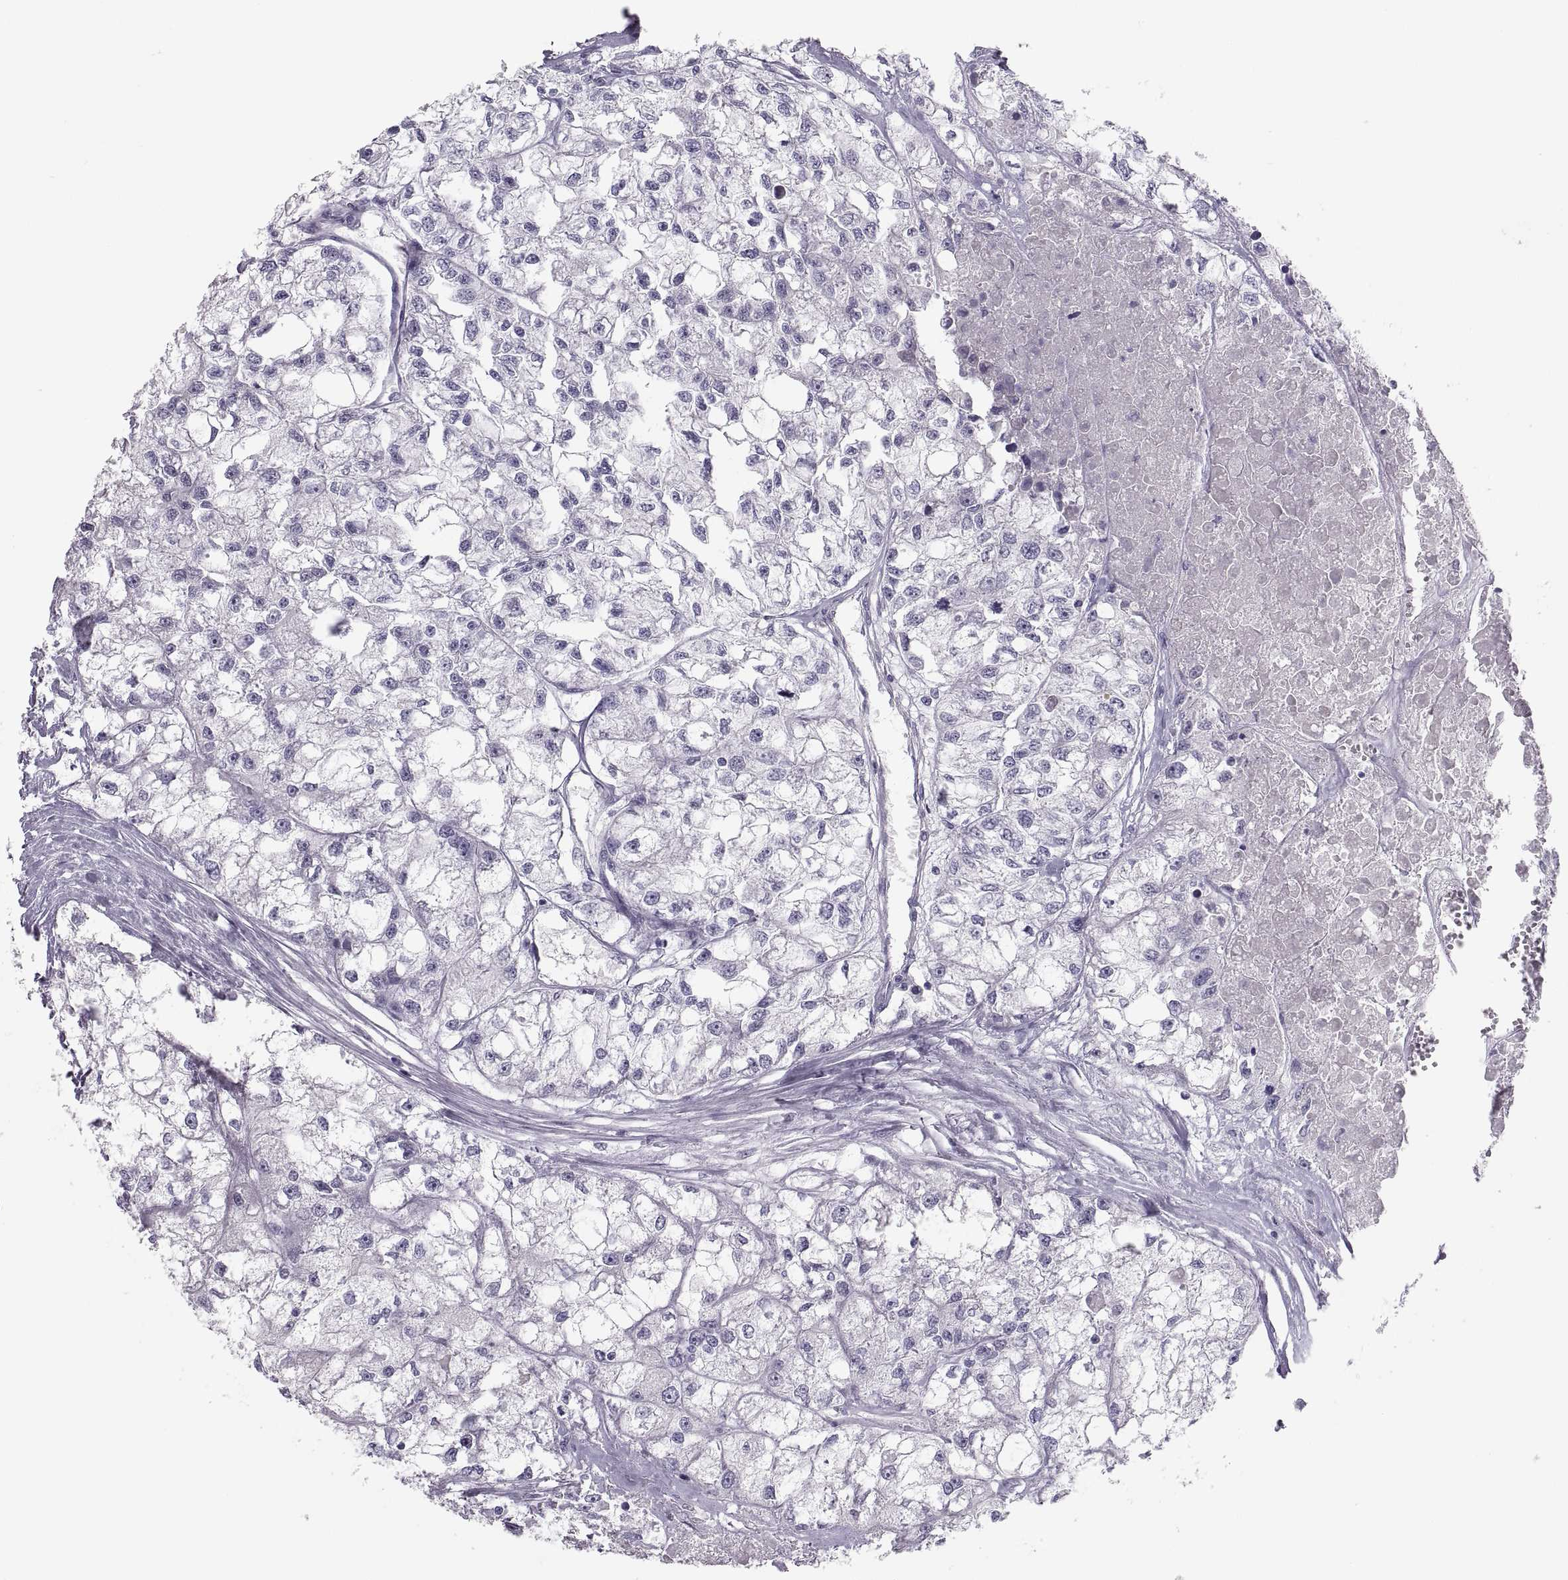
{"staining": {"intensity": "negative", "quantity": "none", "location": "none"}, "tissue": "renal cancer", "cell_type": "Tumor cells", "image_type": "cancer", "snomed": [{"axis": "morphology", "description": "Adenocarcinoma, NOS"}, {"axis": "topography", "description": "Kidney"}], "caption": "A high-resolution photomicrograph shows immunohistochemistry (IHC) staining of renal cancer, which displays no significant staining in tumor cells. Brightfield microscopy of immunohistochemistry (IHC) stained with DAB (brown) and hematoxylin (blue), captured at high magnification.", "gene": "MAGEB2", "patient": {"sex": "male", "age": 56}}